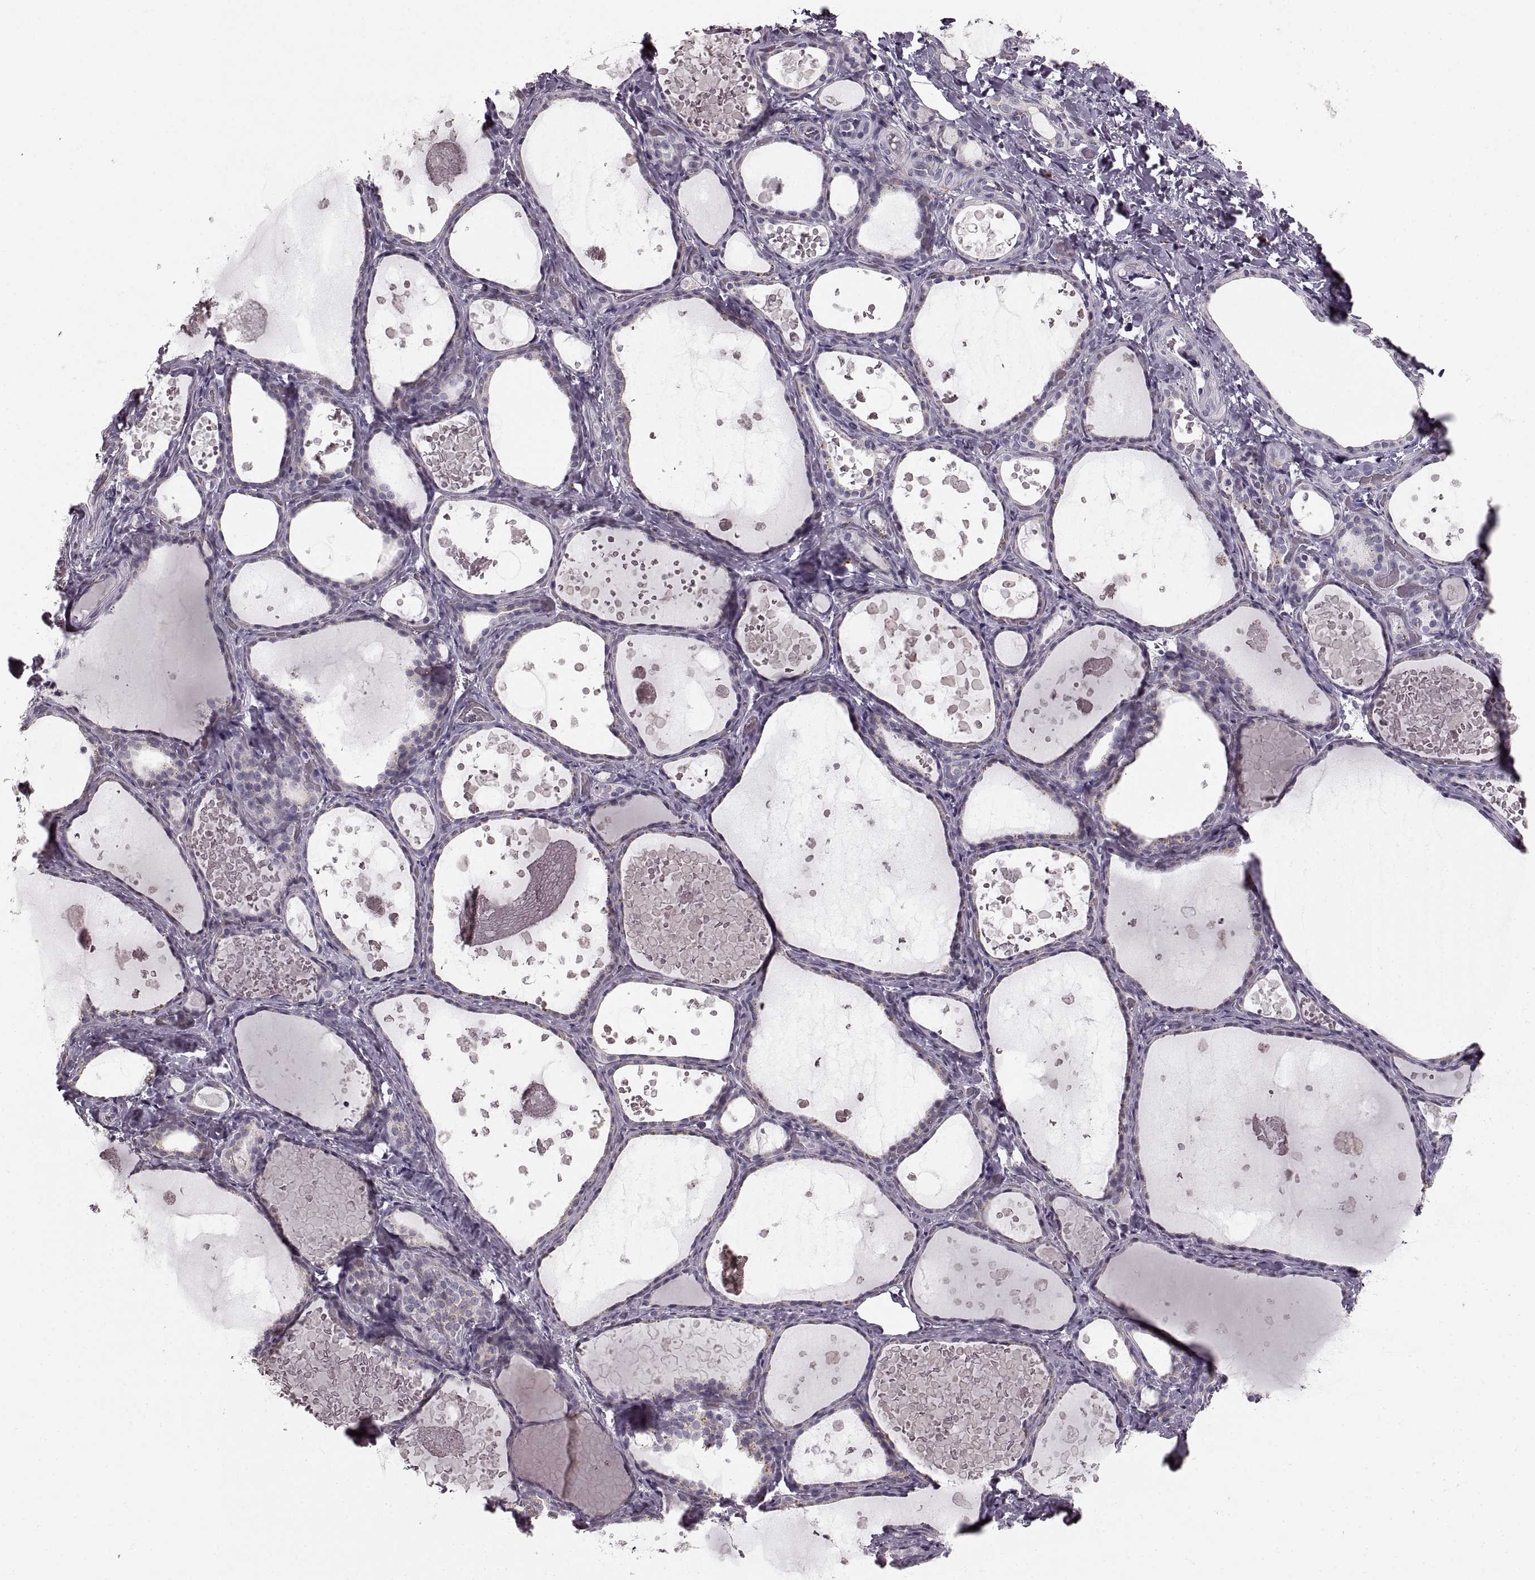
{"staining": {"intensity": "negative", "quantity": "none", "location": "none"}, "tissue": "thyroid gland", "cell_type": "Glandular cells", "image_type": "normal", "snomed": [{"axis": "morphology", "description": "Normal tissue, NOS"}, {"axis": "topography", "description": "Thyroid gland"}], "caption": "IHC of unremarkable thyroid gland exhibits no expression in glandular cells.", "gene": "CNTN1", "patient": {"sex": "female", "age": 56}}